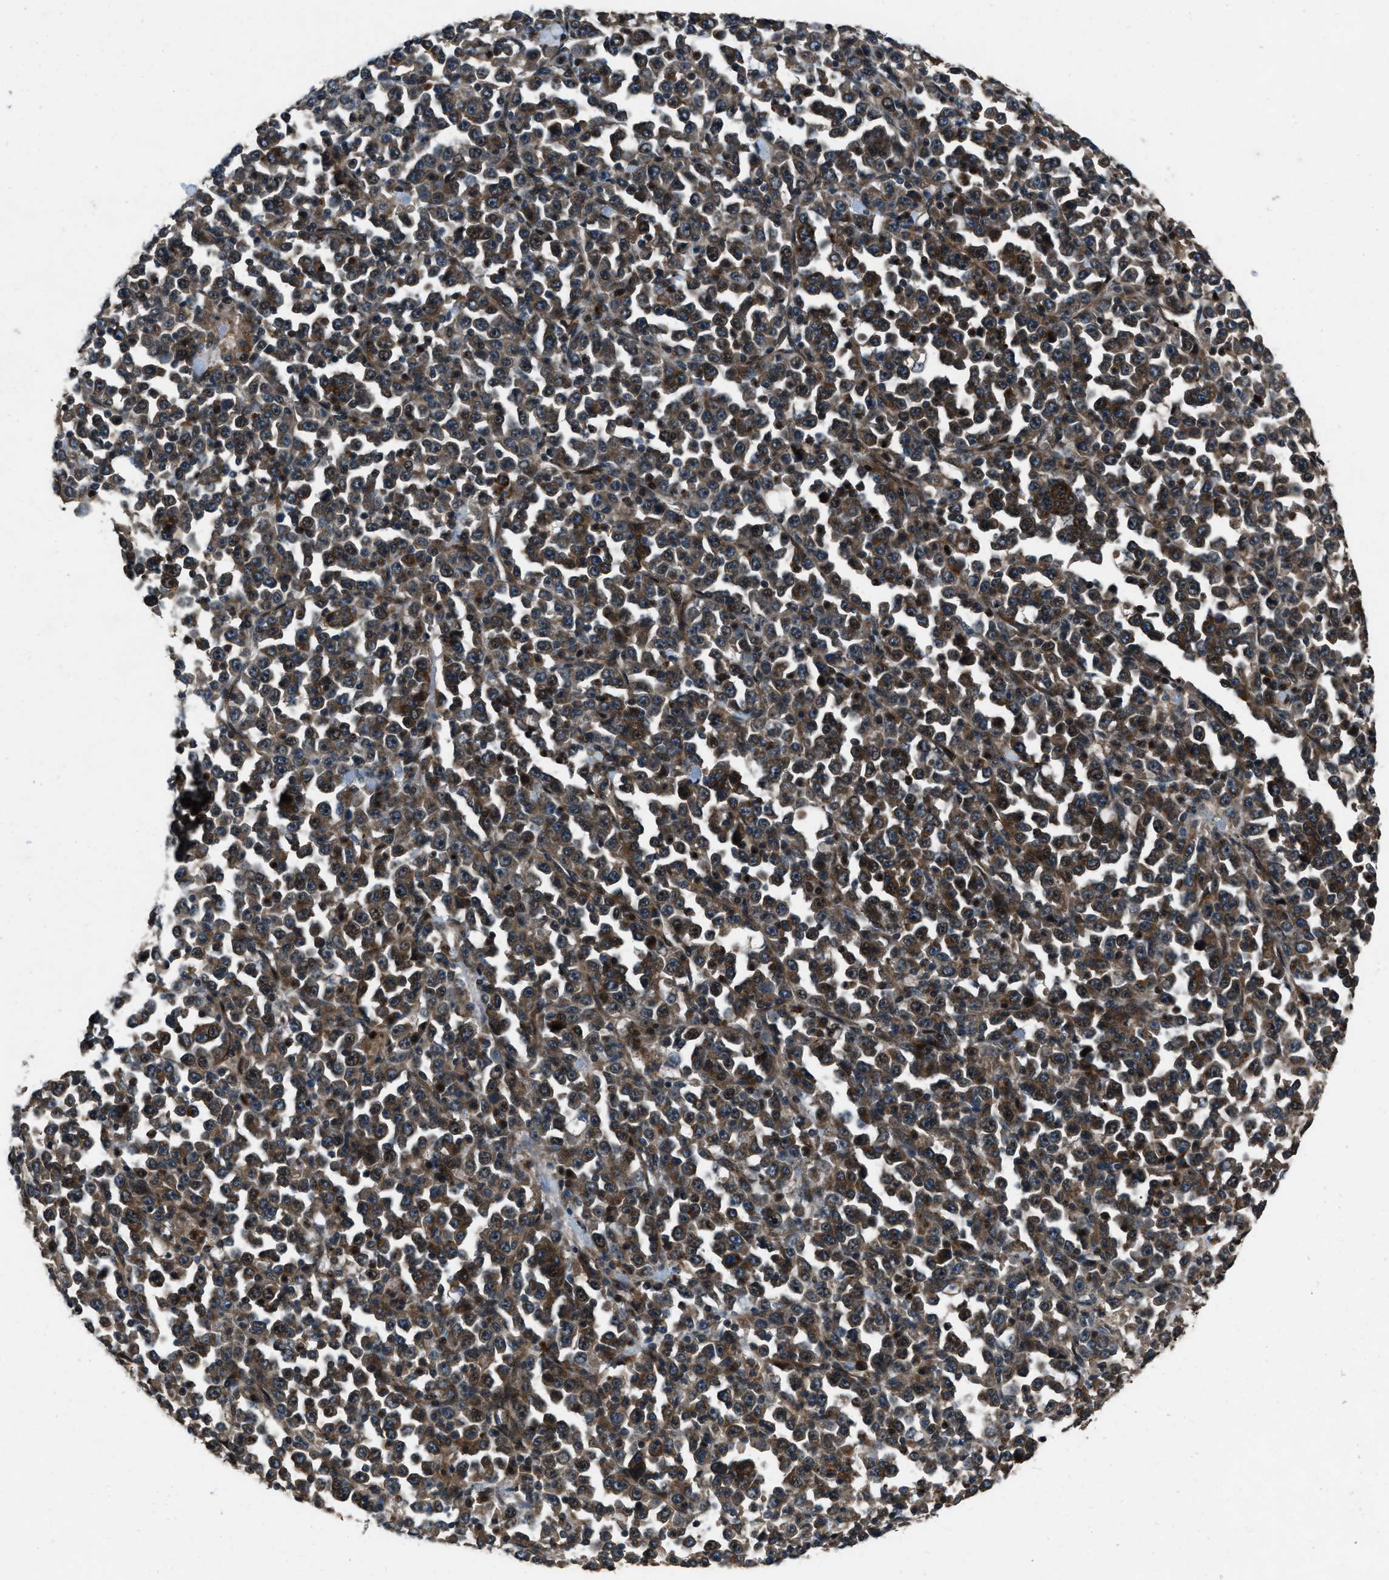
{"staining": {"intensity": "moderate", "quantity": ">75%", "location": "cytoplasmic/membranous,nuclear"}, "tissue": "stomach cancer", "cell_type": "Tumor cells", "image_type": "cancer", "snomed": [{"axis": "morphology", "description": "Normal tissue, NOS"}, {"axis": "morphology", "description": "Adenocarcinoma, NOS"}, {"axis": "topography", "description": "Stomach, upper"}, {"axis": "topography", "description": "Stomach"}], "caption": "This photomicrograph reveals IHC staining of human adenocarcinoma (stomach), with medium moderate cytoplasmic/membranous and nuclear expression in about >75% of tumor cells.", "gene": "IRAK4", "patient": {"sex": "male", "age": 59}}